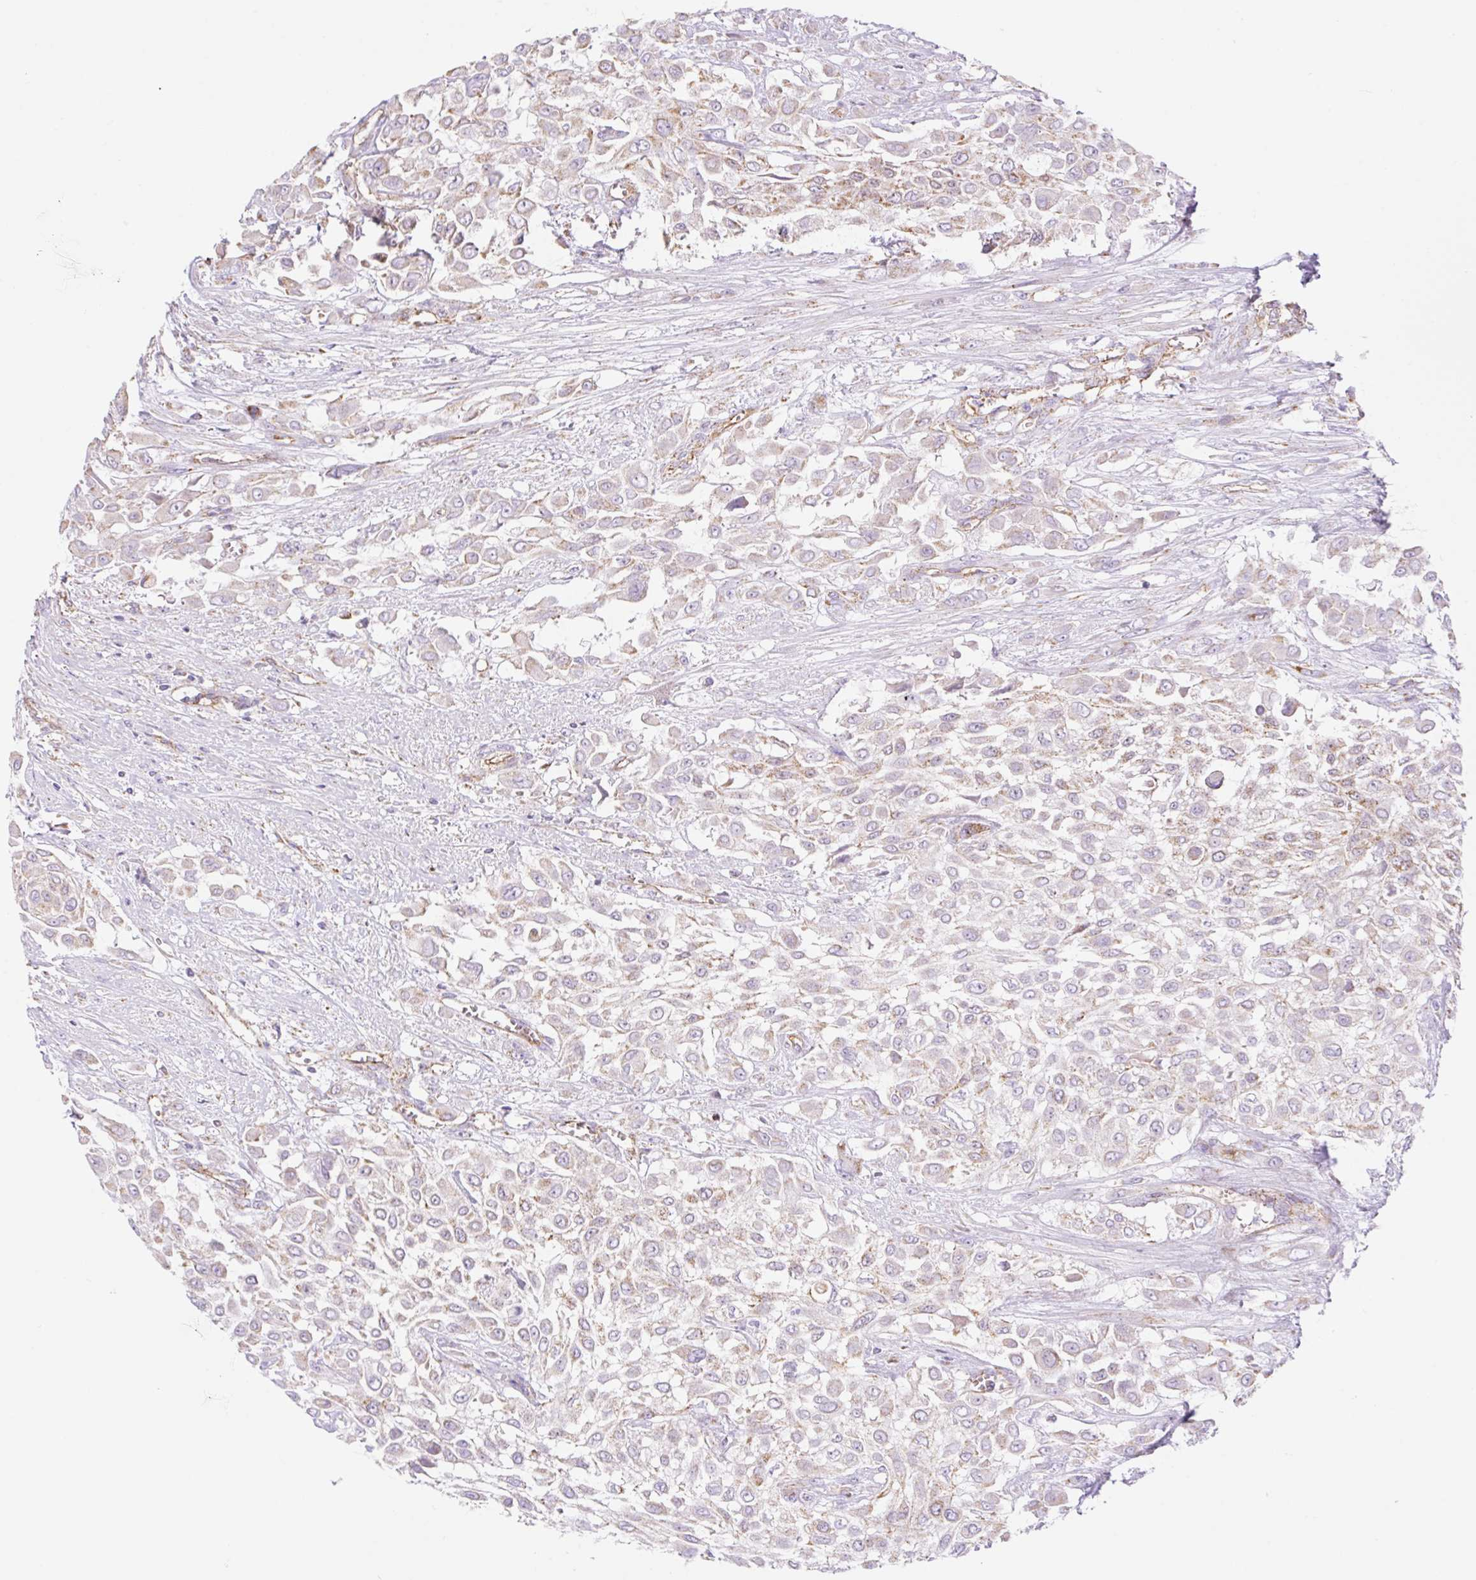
{"staining": {"intensity": "weak", "quantity": "<25%", "location": "cytoplasmic/membranous"}, "tissue": "urothelial cancer", "cell_type": "Tumor cells", "image_type": "cancer", "snomed": [{"axis": "morphology", "description": "Urothelial carcinoma, High grade"}, {"axis": "topography", "description": "Urinary bladder"}], "caption": "The immunohistochemistry (IHC) photomicrograph has no significant positivity in tumor cells of high-grade urothelial carcinoma tissue. The staining was performed using DAB (3,3'-diaminobenzidine) to visualize the protein expression in brown, while the nuclei were stained in blue with hematoxylin (Magnification: 20x).", "gene": "ESAM", "patient": {"sex": "male", "age": 57}}